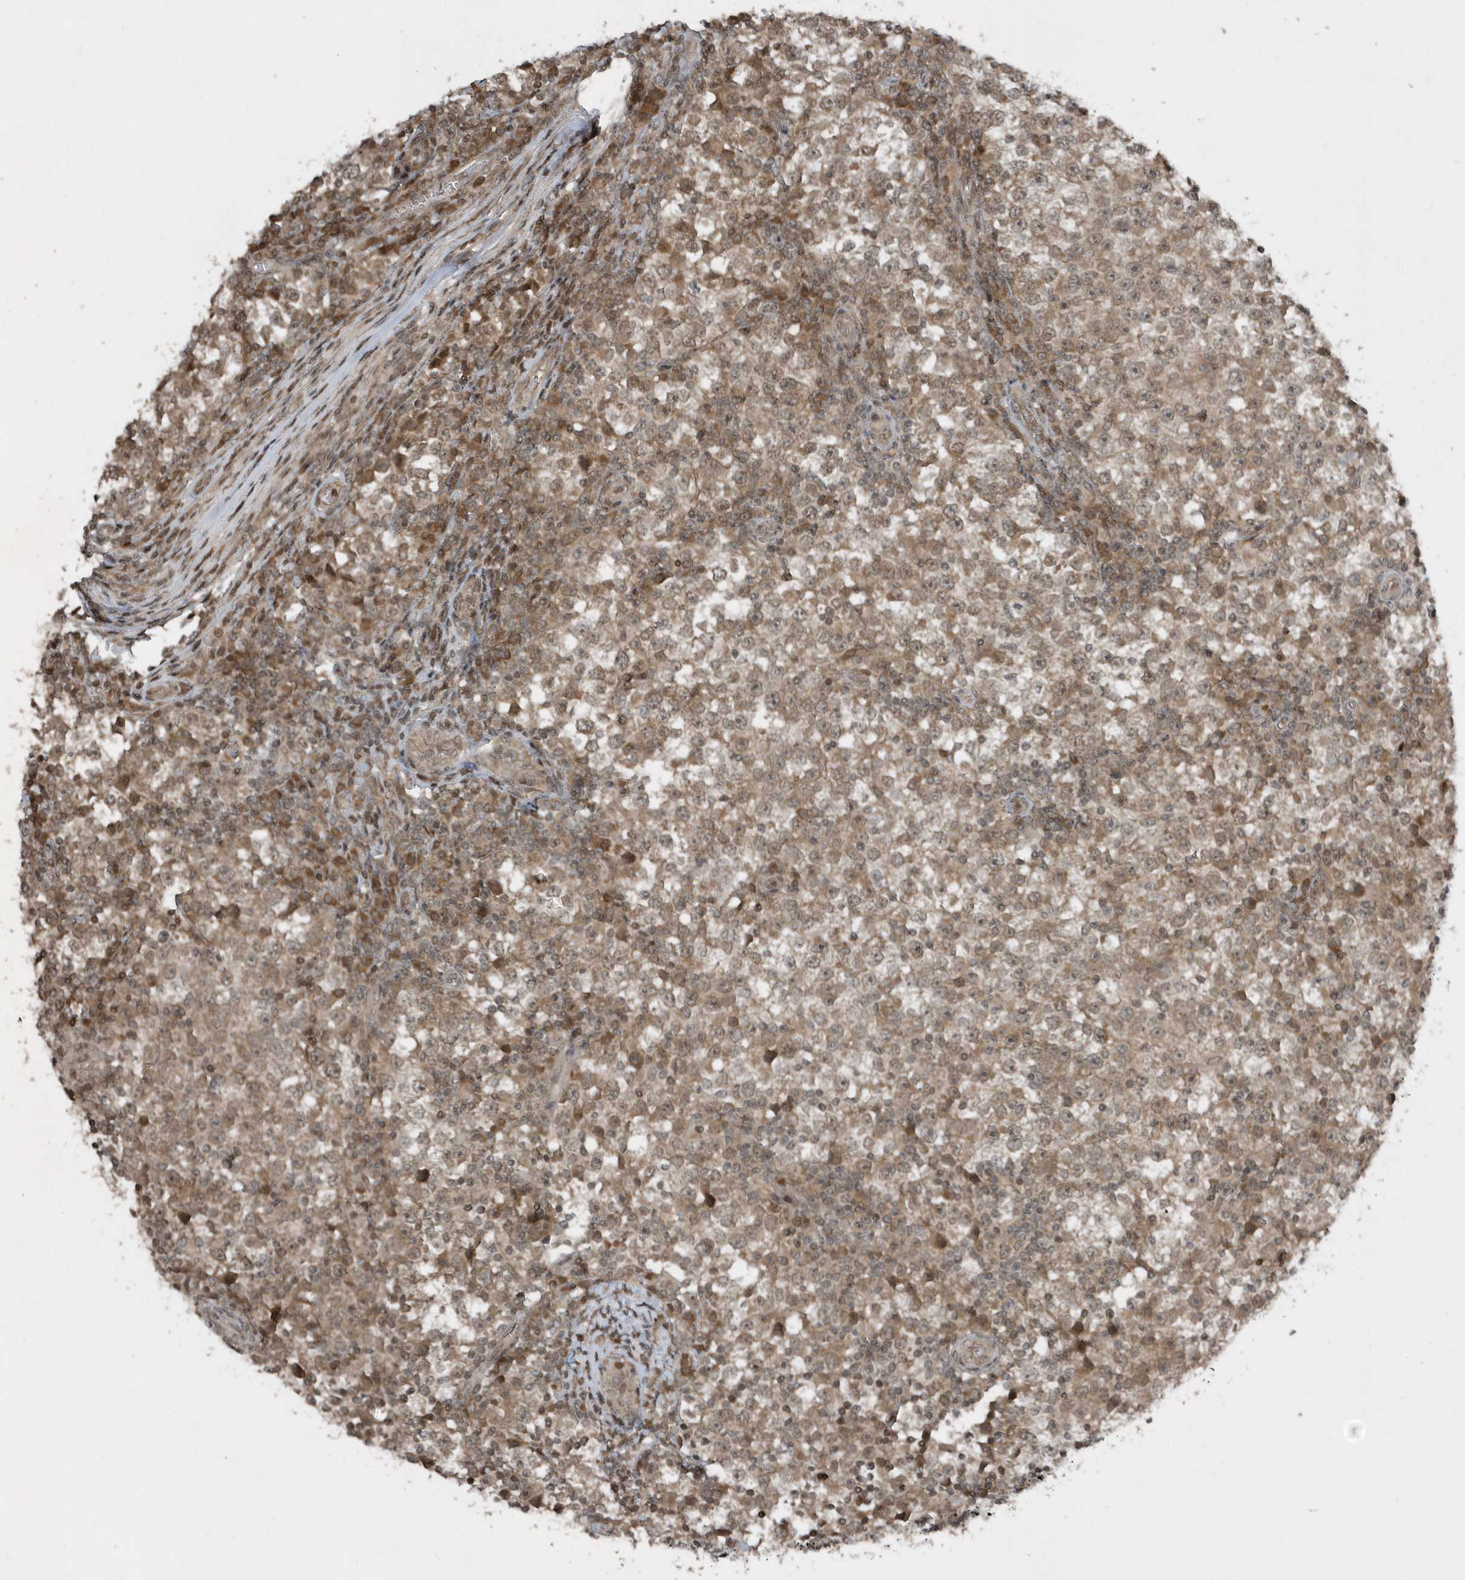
{"staining": {"intensity": "moderate", "quantity": ">75%", "location": "cytoplasmic/membranous"}, "tissue": "testis cancer", "cell_type": "Tumor cells", "image_type": "cancer", "snomed": [{"axis": "morphology", "description": "Seminoma, NOS"}, {"axis": "topography", "description": "Testis"}], "caption": "Protein expression analysis of human testis cancer reveals moderate cytoplasmic/membranous staining in about >75% of tumor cells.", "gene": "EIF2B1", "patient": {"sex": "male", "age": 65}}